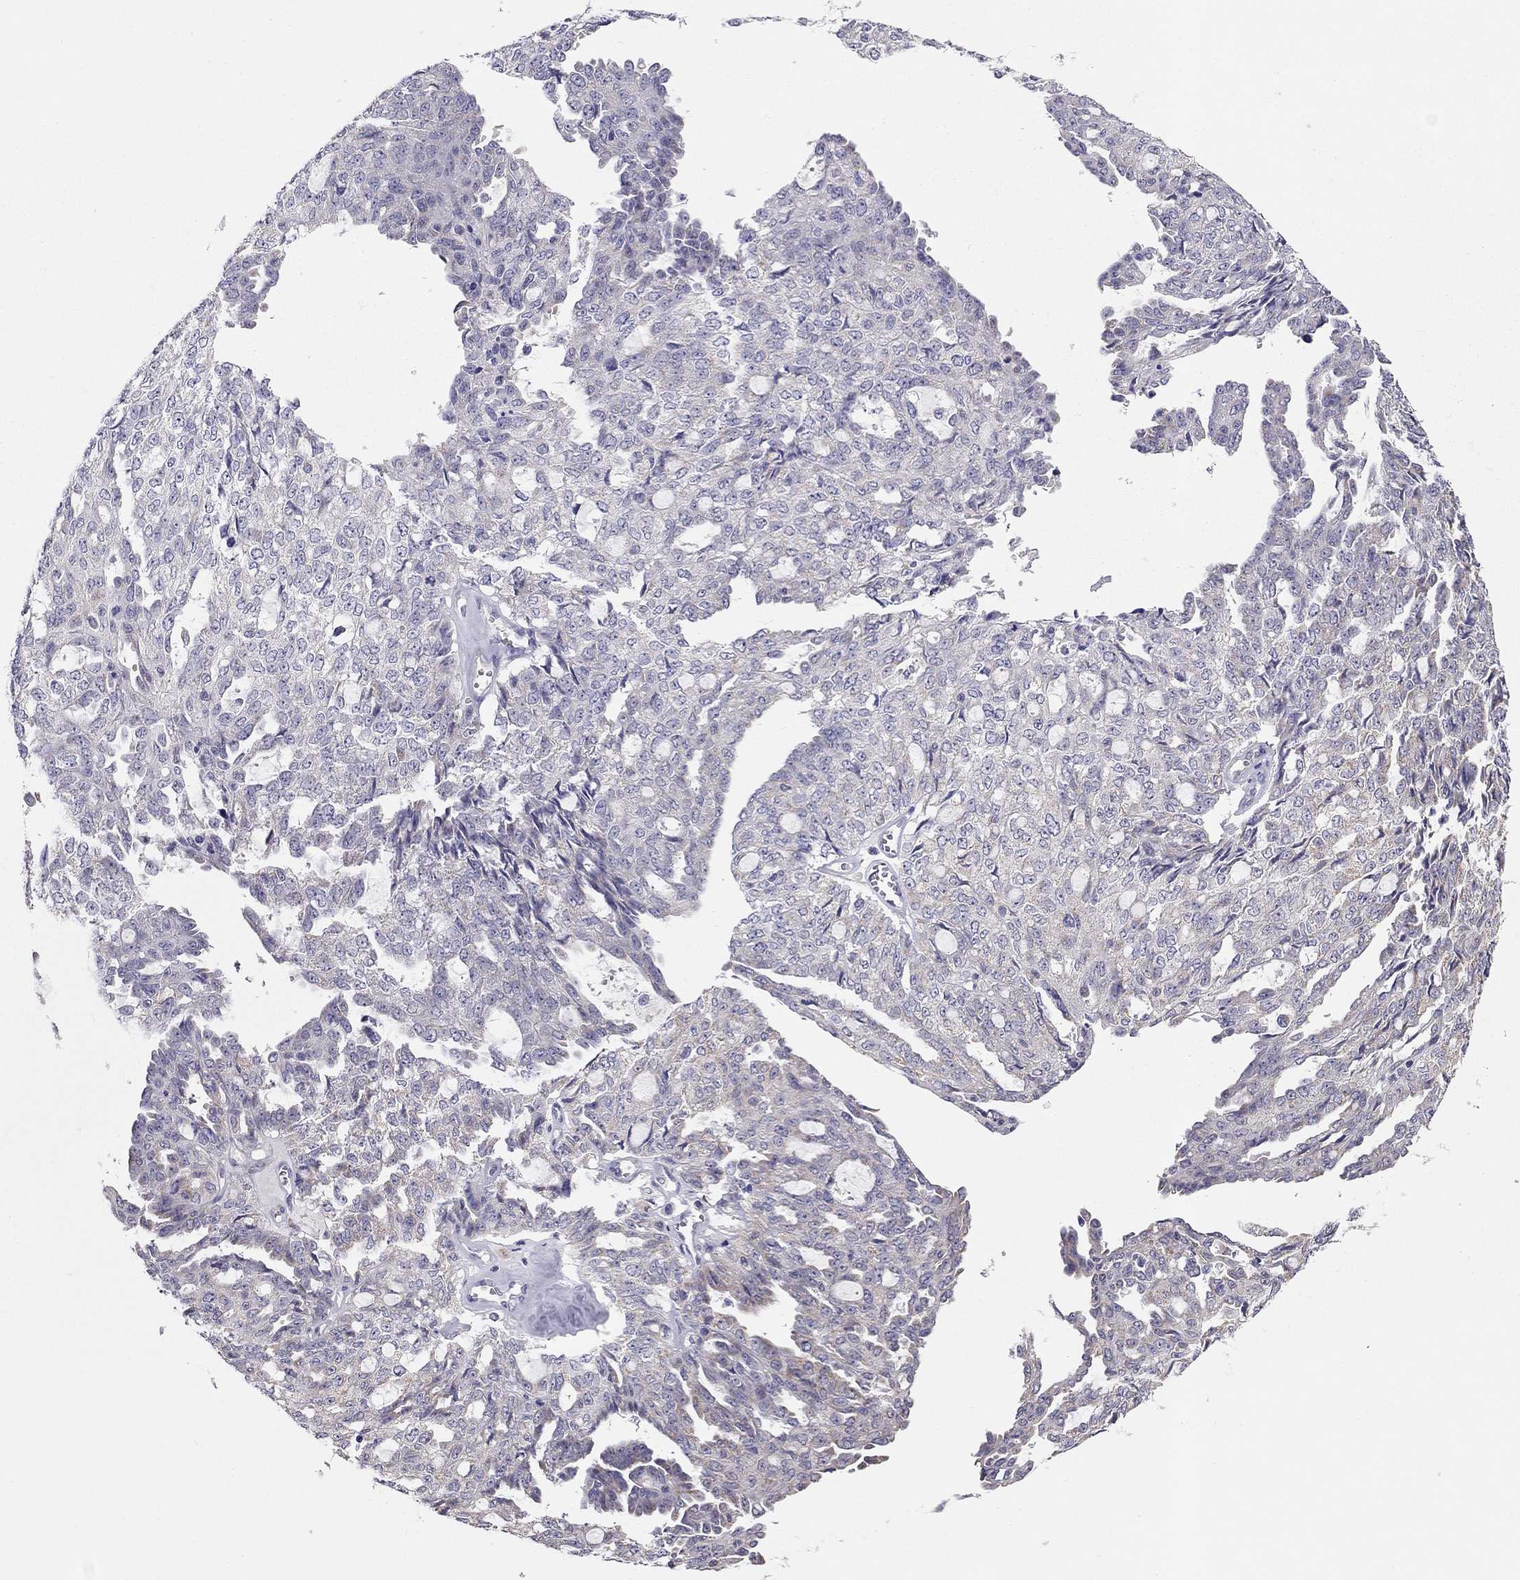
{"staining": {"intensity": "negative", "quantity": "none", "location": "none"}, "tissue": "ovarian cancer", "cell_type": "Tumor cells", "image_type": "cancer", "snomed": [{"axis": "morphology", "description": "Cystadenocarcinoma, serous, NOS"}, {"axis": "topography", "description": "Ovary"}], "caption": "DAB immunohistochemical staining of human ovarian serous cystadenocarcinoma demonstrates no significant positivity in tumor cells.", "gene": "CITED1", "patient": {"sex": "female", "age": 71}}